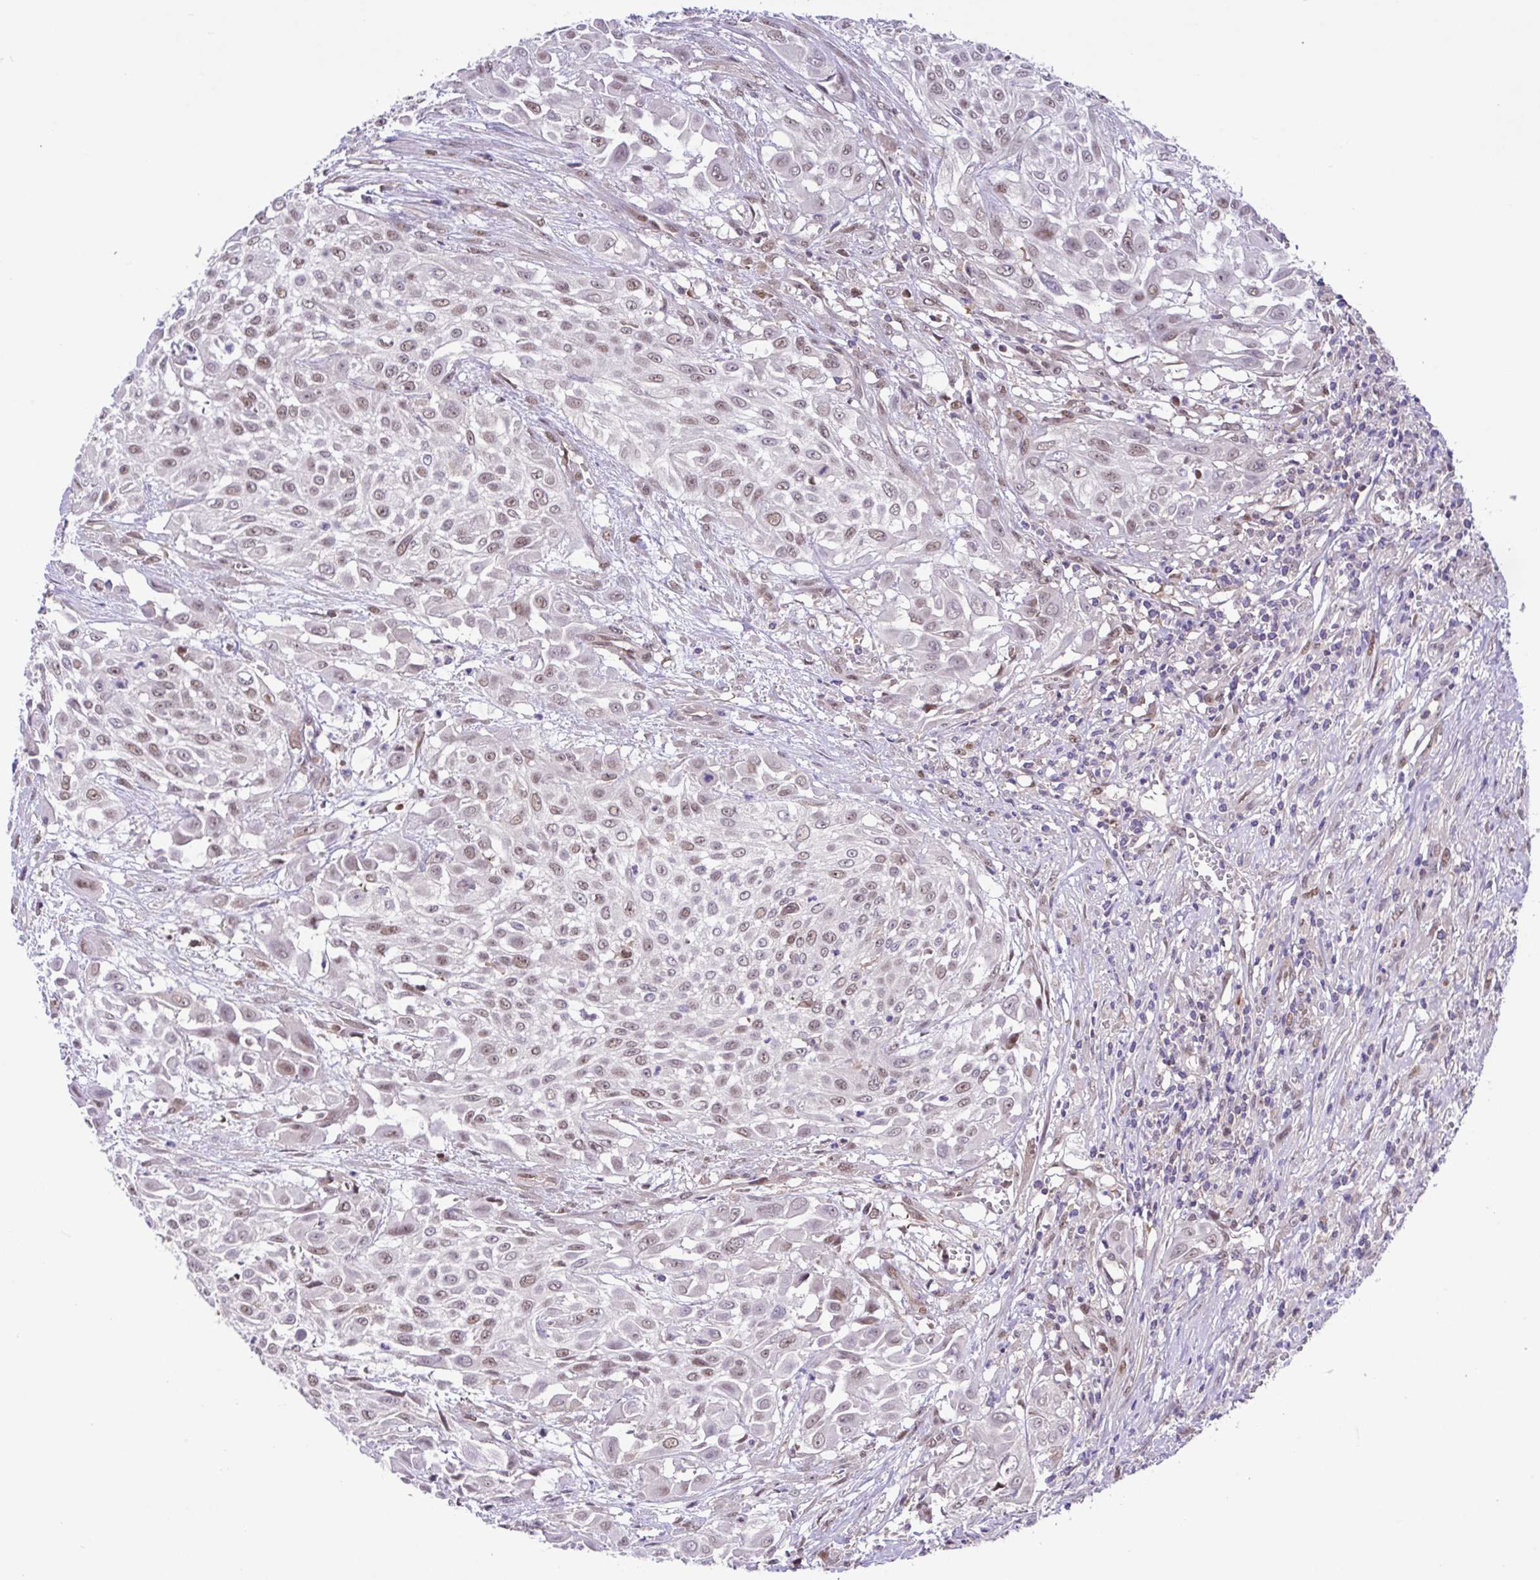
{"staining": {"intensity": "weak", "quantity": ">75%", "location": "nuclear"}, "tissue": "urothelial cancer", "cell_type": "Tumor cells", "image_type": "cancer", "snomed": [{"axis": "morphology", "description": "Urothelial carcinoma, High grade"}, {"axis": "topography", "description": "Urinary bladder"}], "caption": "High-power microscopy captured an immunohistochemistry (IHC) micrograph of high-grade urothelial carcinoma, revealing weak nuclear positivity in approximately >75% of tumor cells.", "gene": "ZNF444", "patient": {"sex": "male", "age": 57}}